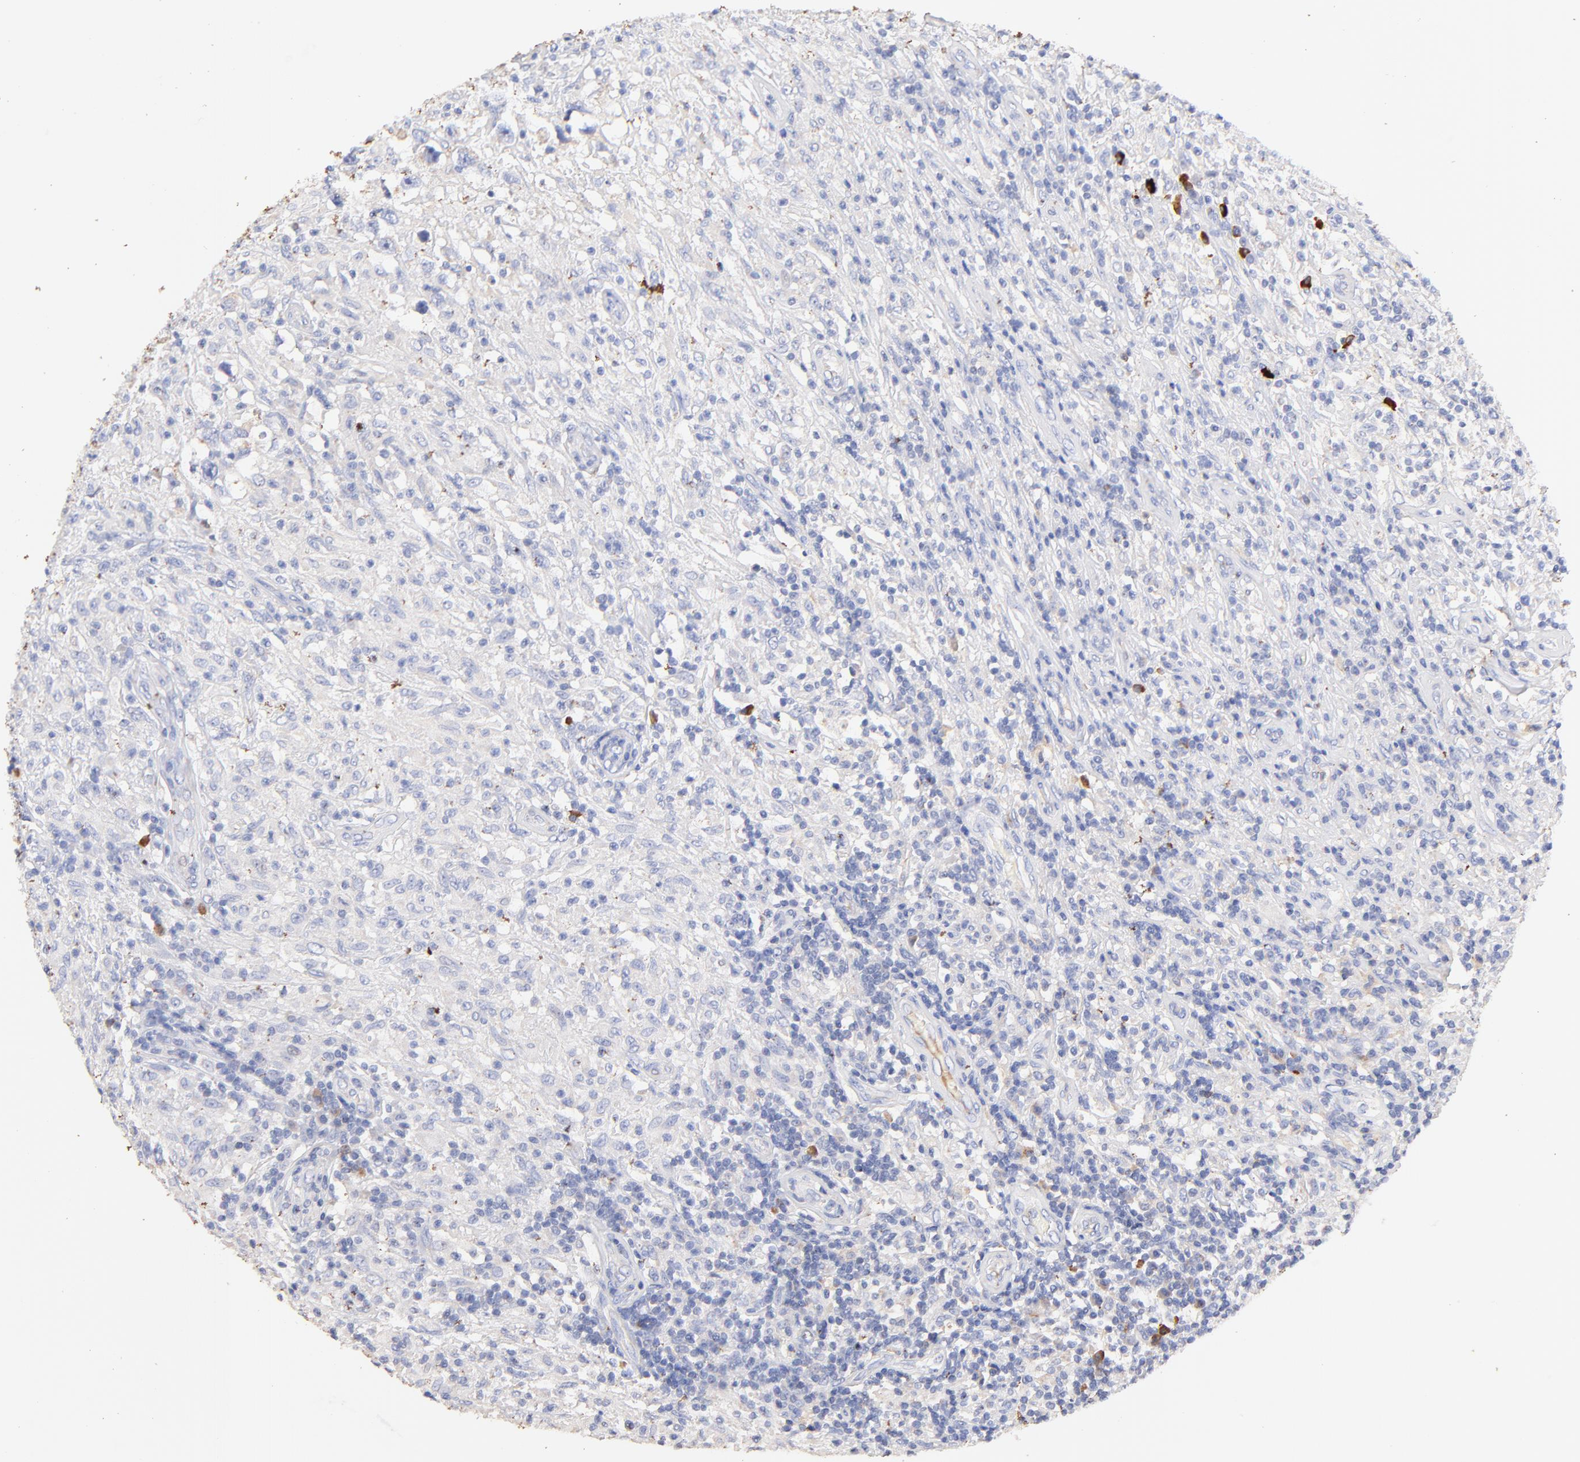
{"staining": {"intensity": "weak", "quantity": "25%-75%", "location": "cytoplasmic/membranous"}, "tissue": "testis cancer", "cell_type": "Tumor cells", "image_type": "cancer", "snomed": [{"axis": "morphology", "description": "Seminoma, NOS"}, {"axis": "topography", "description": "Testis"}], "caption": "IHC of human seminoma (testis) demonstrates low levels of weak cytoplasmic/membranous positivity in about 25%-75% of tumor cells.", "gene": "IGLV7-43", "patient": {"sex": "male", "age": 34}}